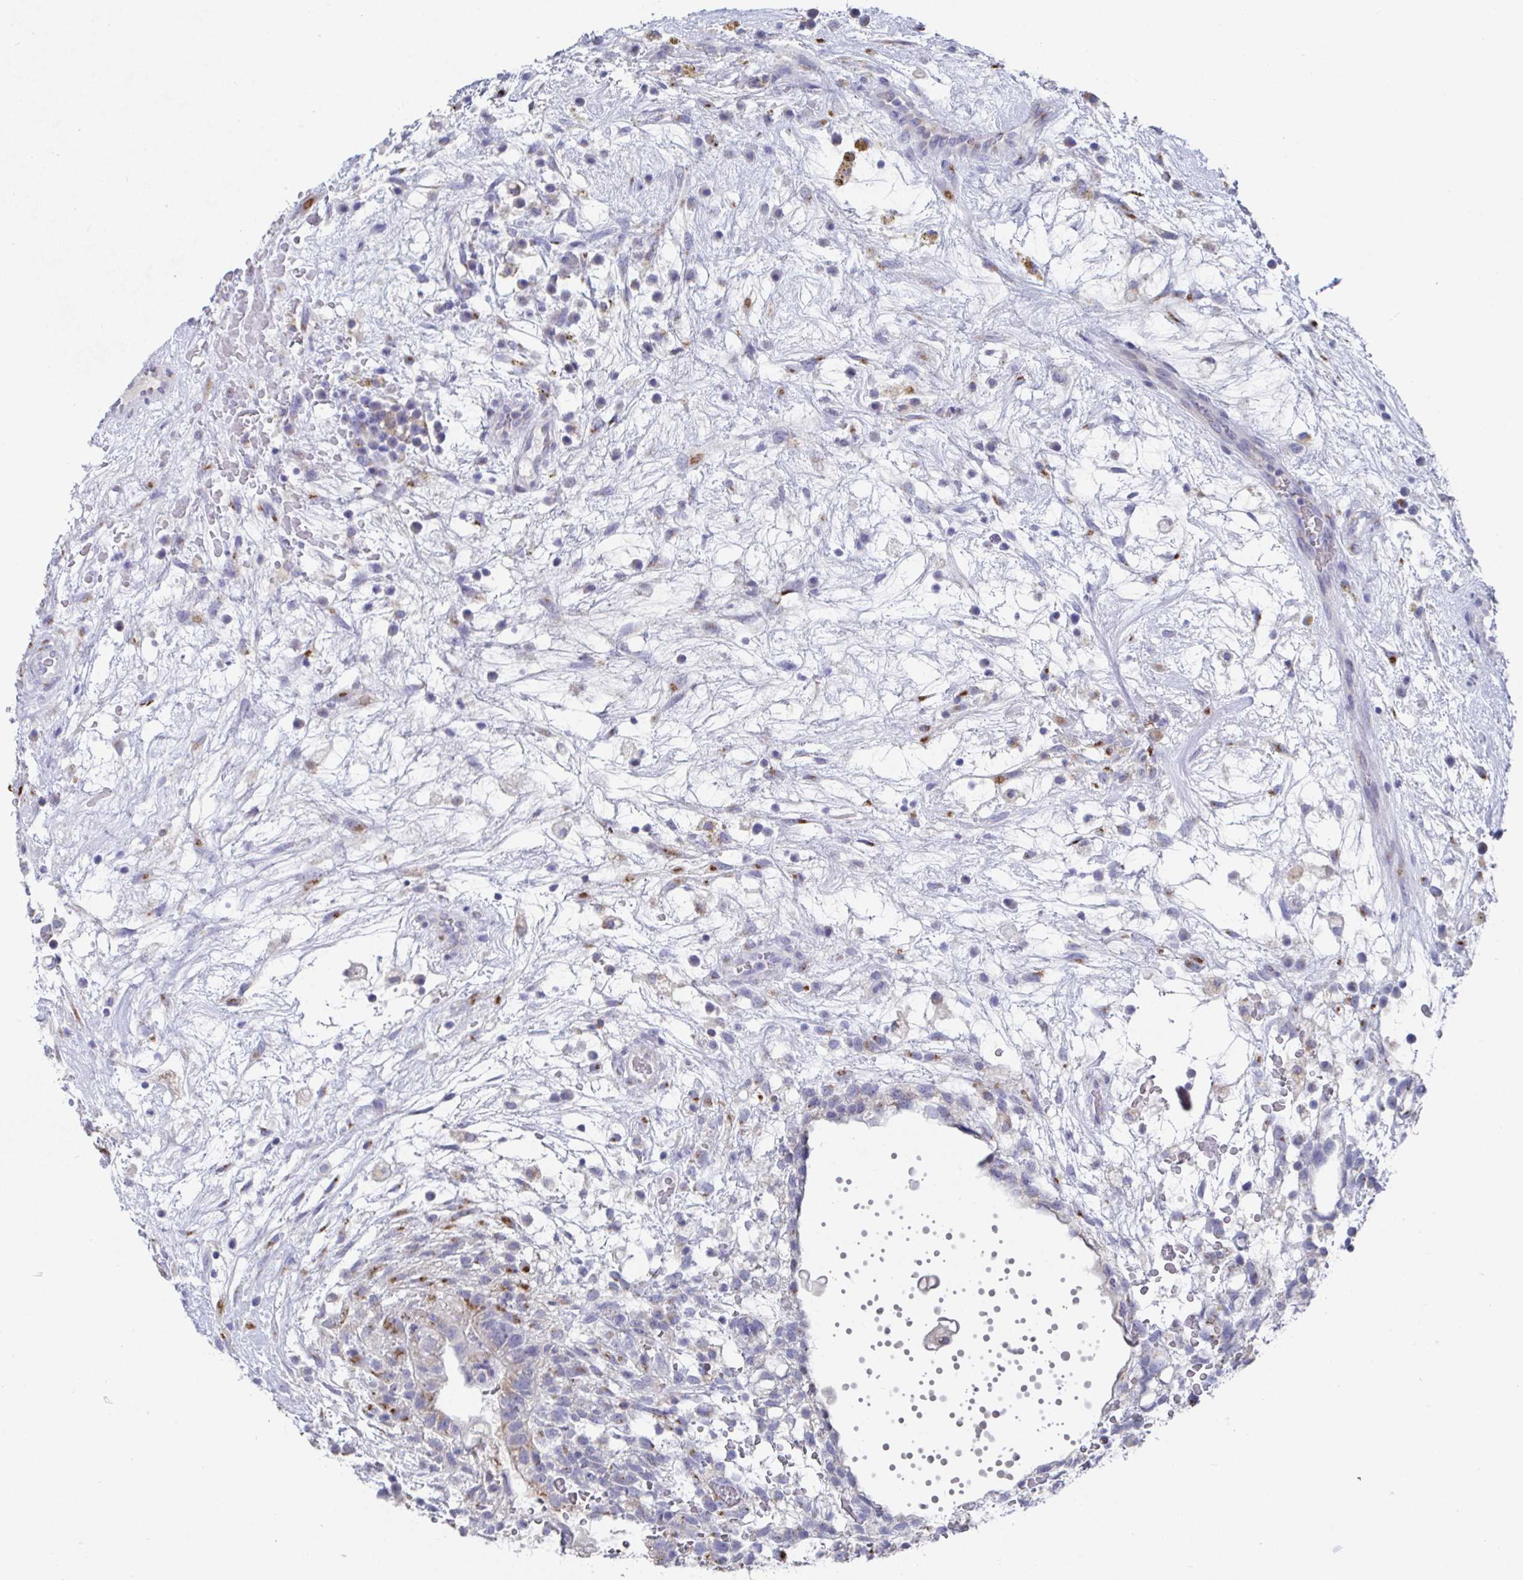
{"staining": {"intensity": "moderate", "quantity": "25%-75%", "location": "cytoplasmic/membranous"}, "tissue": "testis cancer", "cell_type": "Tumor cells", "image_type": "cancer", "snomed": [{"axis": "morphology", "description": "Normal tissue, NOS"}, {"axis": "morphology", "description": "Carcinoma, Embryonal, NOS"}, {"axis": "topography", "description": "Testis"}], "caption": "This histopathology image reveals immunohistochemistry (IHC) staining of testis embryonal carcinoma, with medium moderate cytoplasmic/membranous staining in approximately 25%-75% of tumor cells.", "gene": "TAS2R39", "patient": {"sex": "male", "age": 32}}